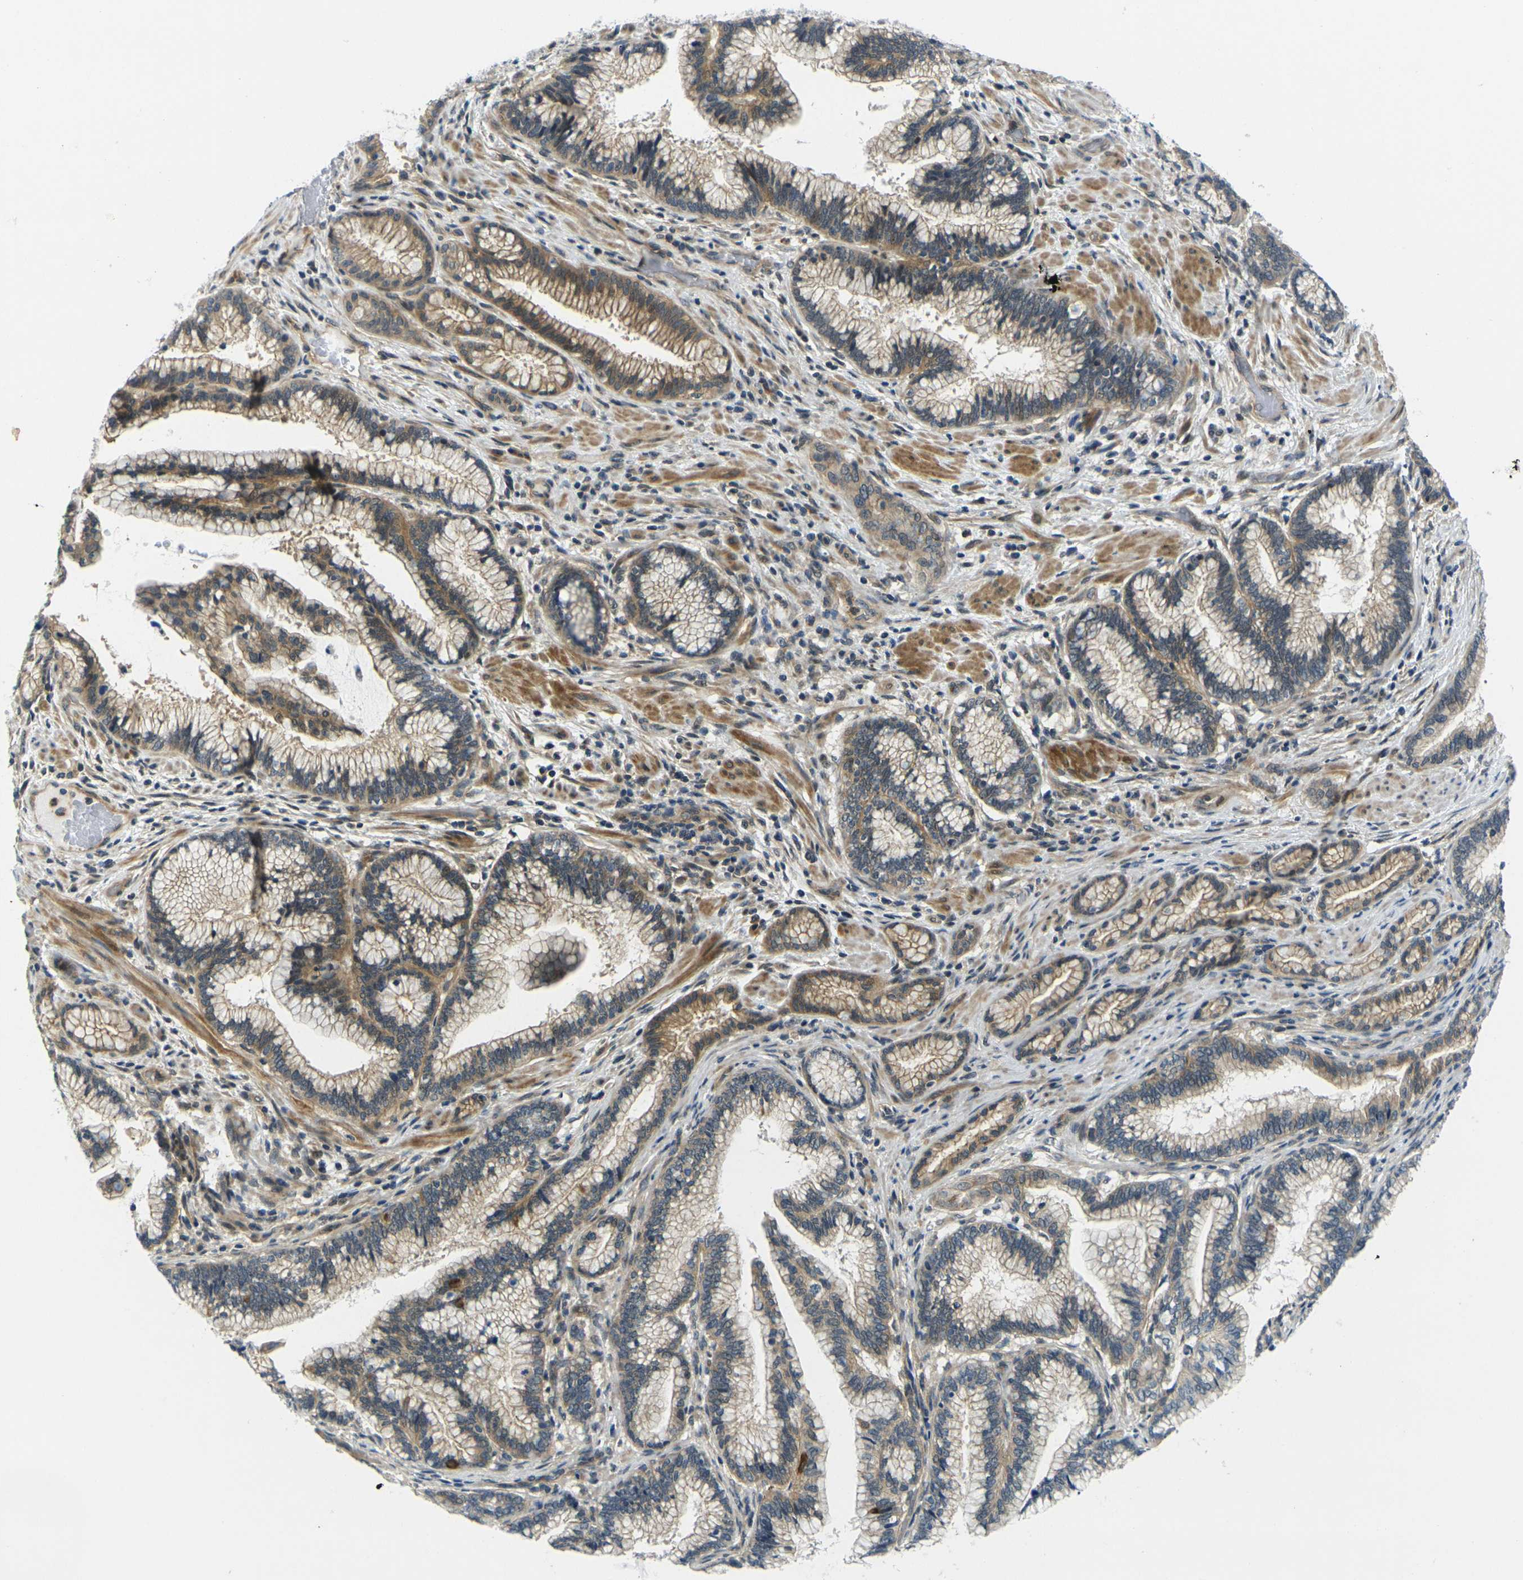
{"staining": {"intensity": "moderate", "quantity": ">75%", "location": "cytoplasmic/membranous"}, "tissue": "pancreatic cancer", "cell_type": "Tumor cells", "image_type": "cancer", "snomed": [{"axis": "morphology", "description": "Adenocarcinoma, NOS"}, {"axis": "topography", "description": "Pancreas"}], "caption": "High-magnification brightfield microscopy of pancreatic cancer stained with DAB (3,3'-diaminobenzidine) (brown) and counterstained with hematoxylin (blue). tumor cells exhibit moderate cytoplasmic/membranous positivity is identified in approximately>75% of cells. (DAB IHC with brightfield microscopy, high magnification).", "gene": "KCTD10", "patient": {"sex": "female", "age": 64}}